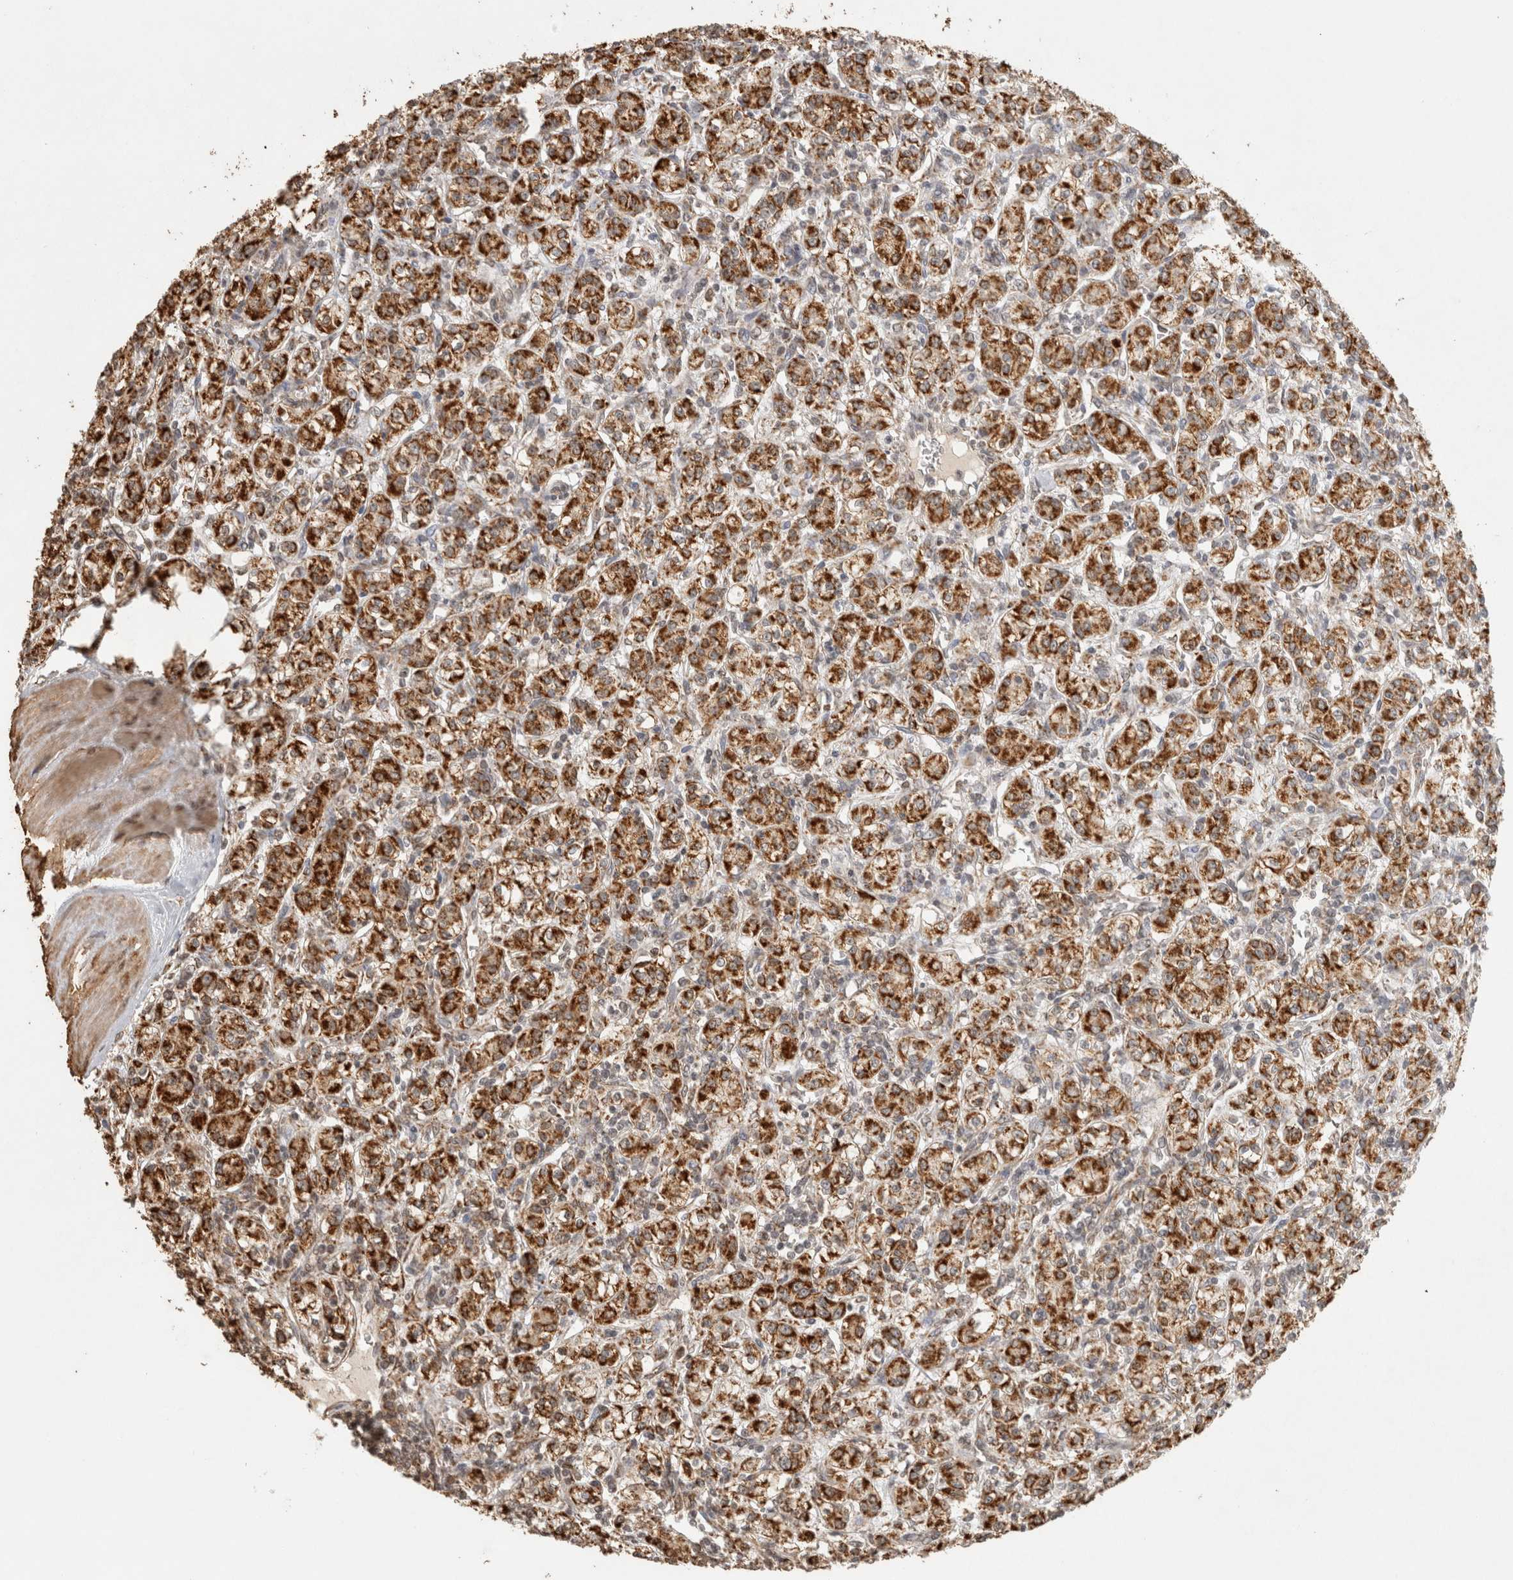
{"staining": {"intensity": "strong", "quantity": ">75%", "location": "cytoplasmic/membranous"}, "tissue": "renal cancer", "cell_type": "Tumor cells", "image_type": "cancer", "snomed": [{"axis": "morphology", "description": "Adenocarcinoma, NOS"}, {"axis": "topography", "description": "Kidney"}], "caption": "This is an image of IHC staining of renal cancer, which shows strong expression in the cytoplasmic/membranous of tumor cells.", "gene": "BNIP3L", "patient": {"sex": "male", "age": 77}}